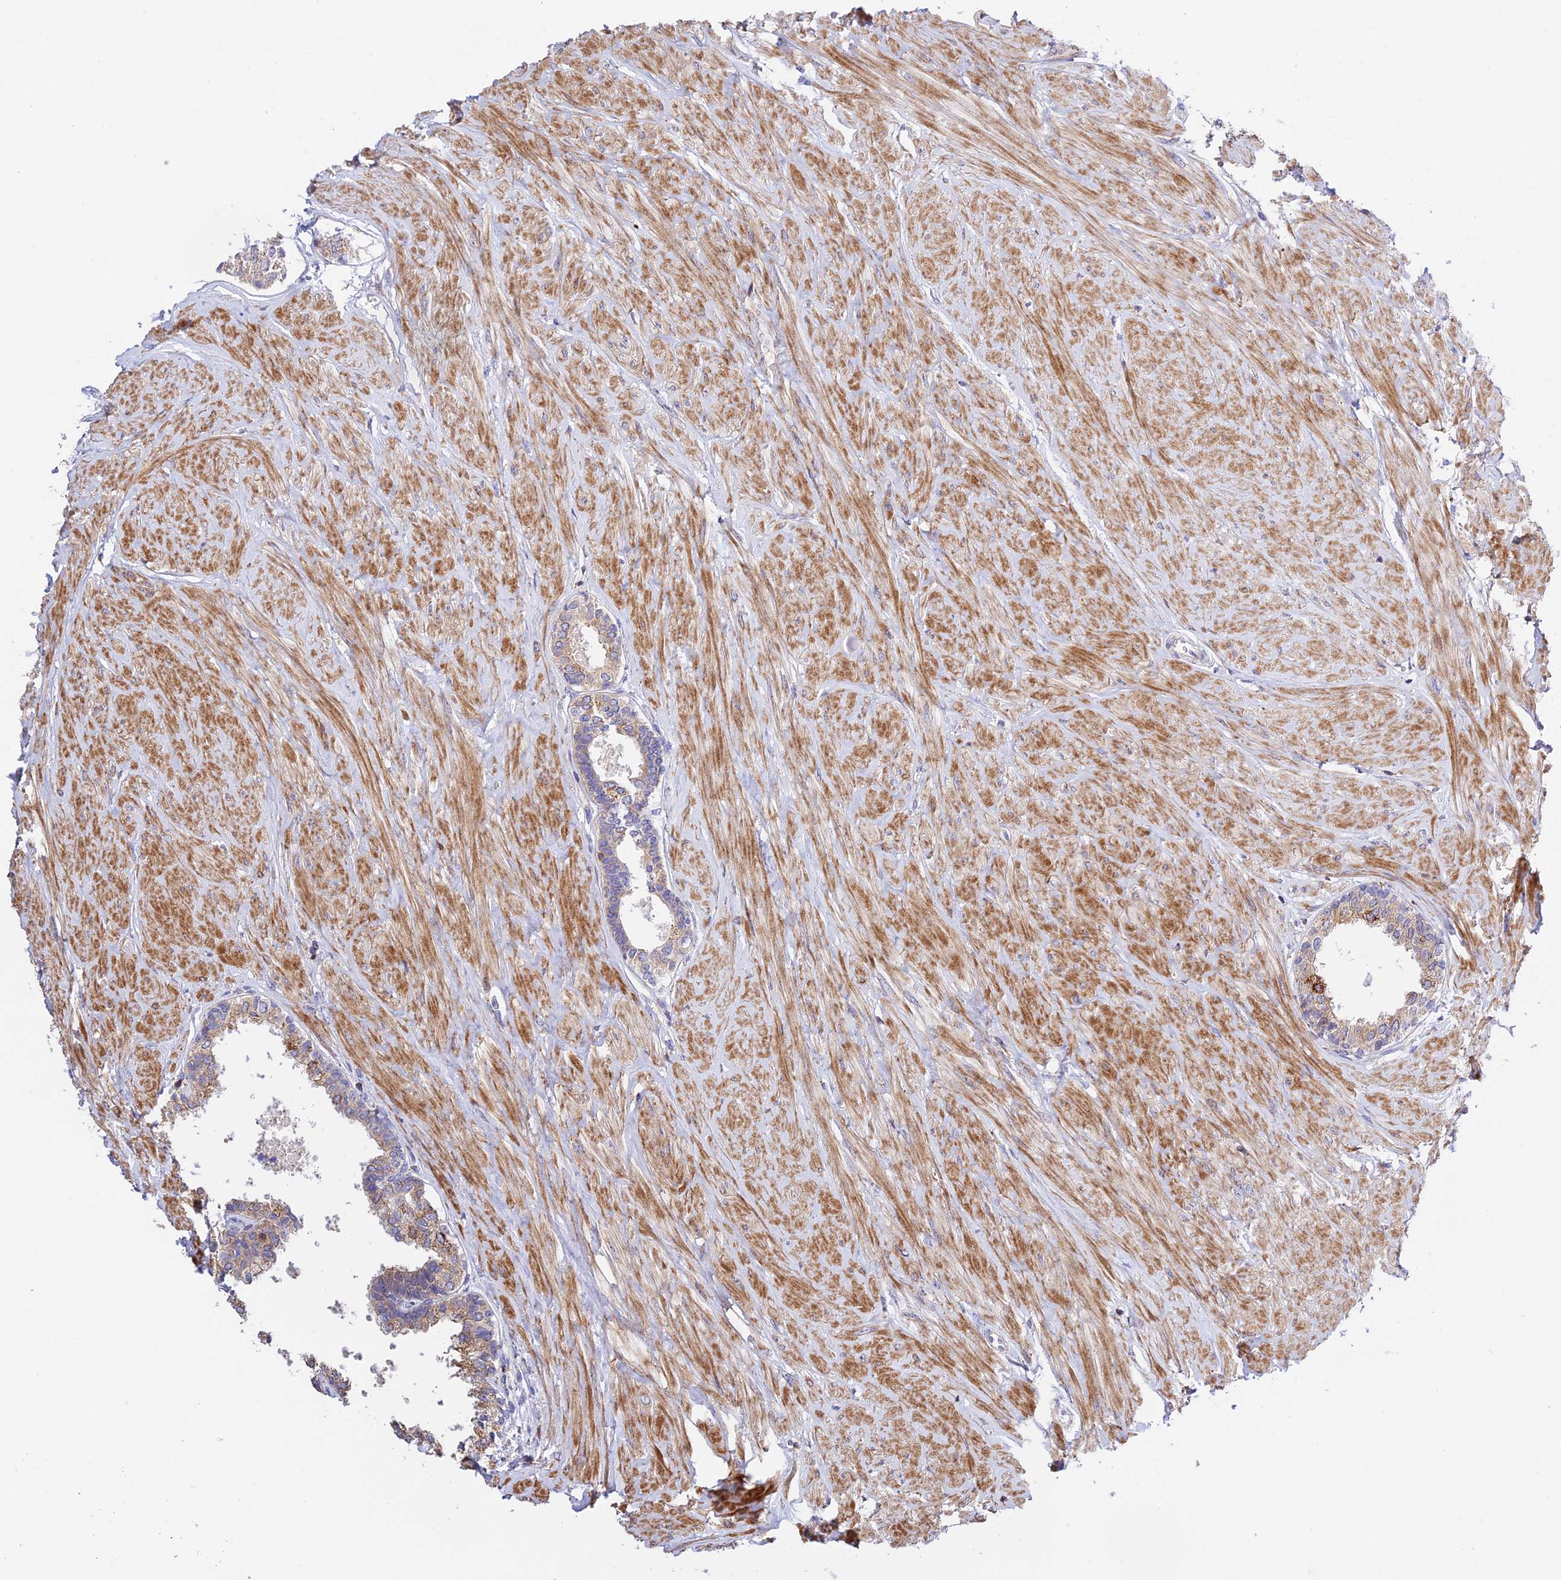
{"staining": {"intensity": "strong", "quantity": ">75%", "location": "cytoplasmic/membranous"}, "tissue": "prostate", "cell_type": "Glandular cells", "image_type": "normal", "snomed": [{"axis": "morphology", "description": "Normal tissue, NOS"}, {"axis": "topography", "description": "Prostate"}], "caption": "Glandular cells display strong cytoplasmic/membranous positivity in about >75% of cells in unremarkable prostate. (Stains: DAB (3,3'-diaminobenzidine) in brown, nuclei in blue, Microscopy: brightfield microscopy at high magnification).", "gene": "PRIM1", "patient": {"sex": "male", "age": 48}}